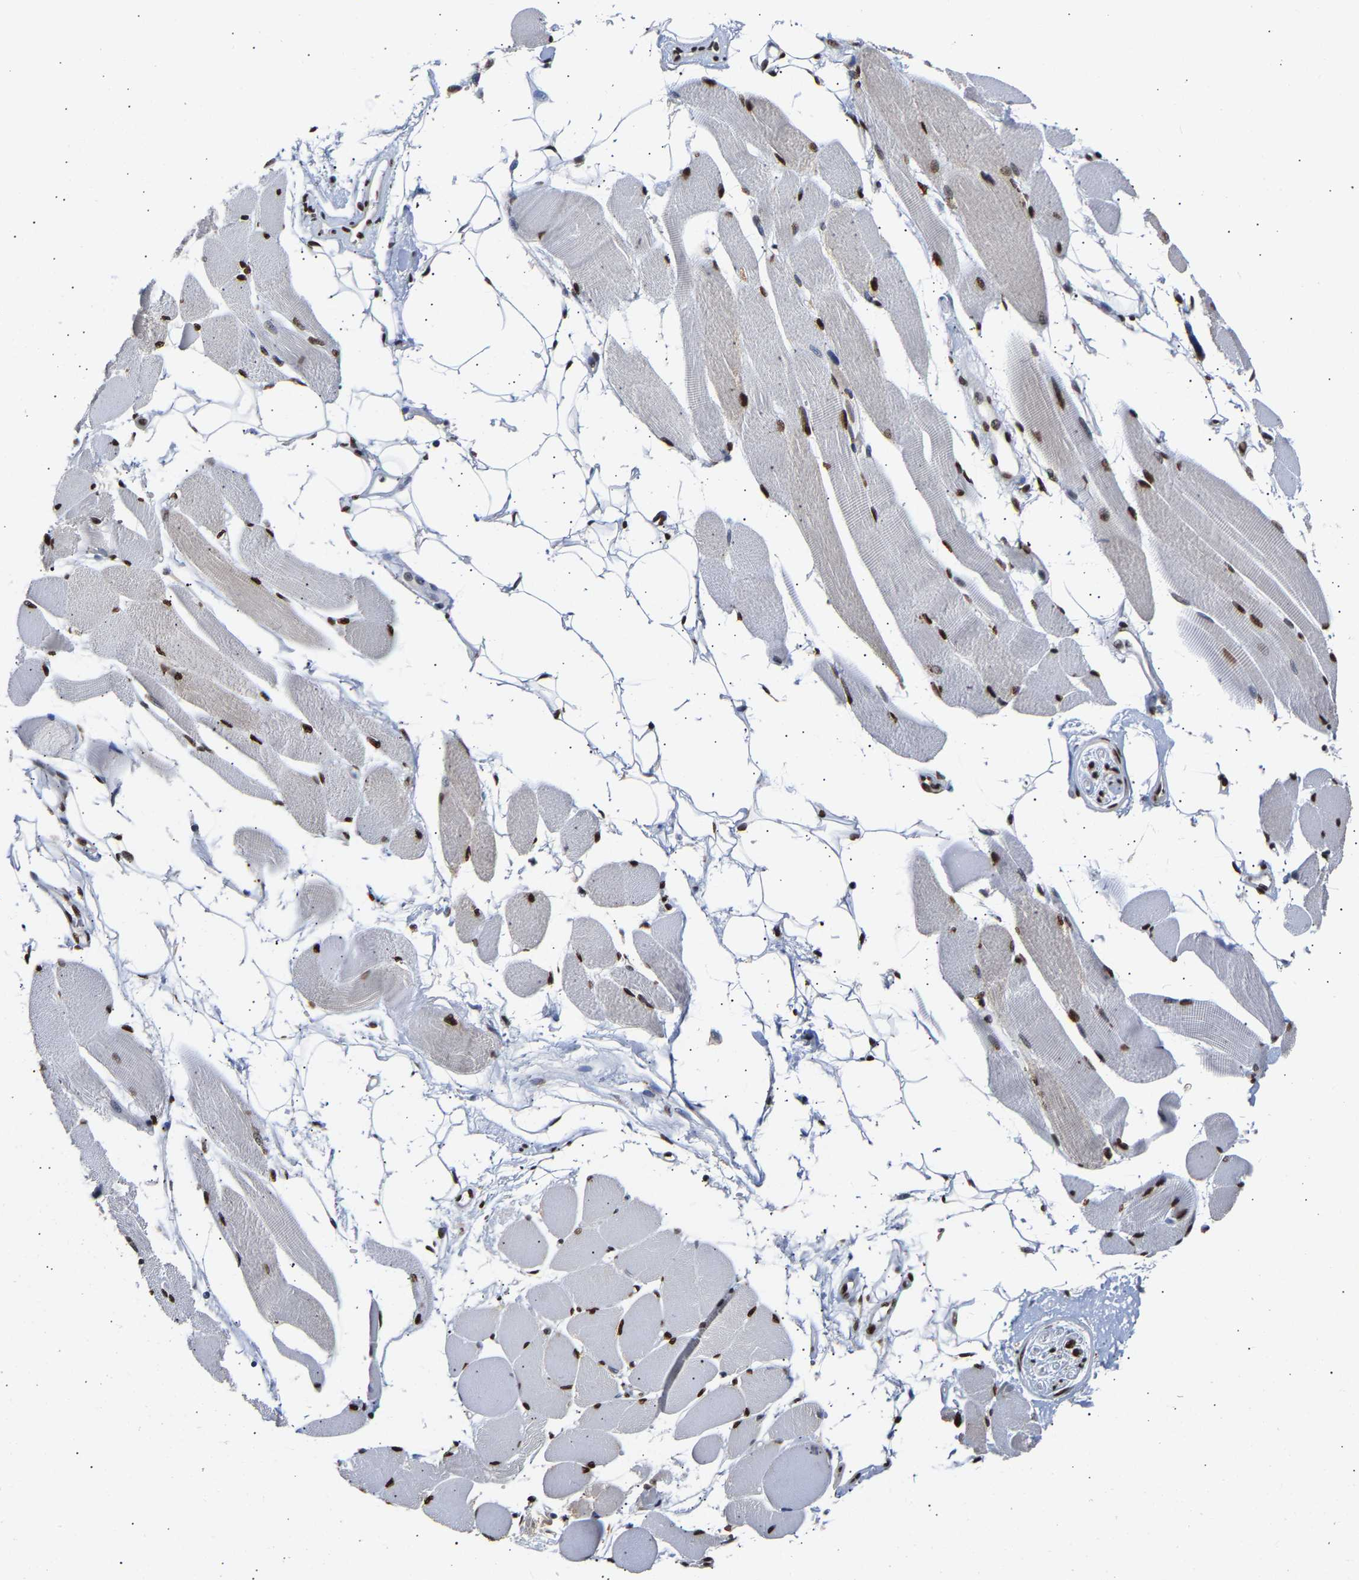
{"staining": {"intensity": "strong", "quantity": ">75%", "location": "nuclear"}, "tissue": "skeletal muscle", "cell_type": "Myocytes", "image_type": "normal", "snomed": [{"axis": "morphology", "description": "Normal tissue, NOS"}, {"axis": "topography", "description": "Skeletal muscle"}, {"axis": "topography", "description": "Peripheral nerve tissue"}], "caption": "Skeletal muscle stained with immunohistochemistry (IHC) shows strong nuclear staining in about >75% of myocytes.", "gene": "PSIP1", "patient": {"sex": "female", "age": 84}}